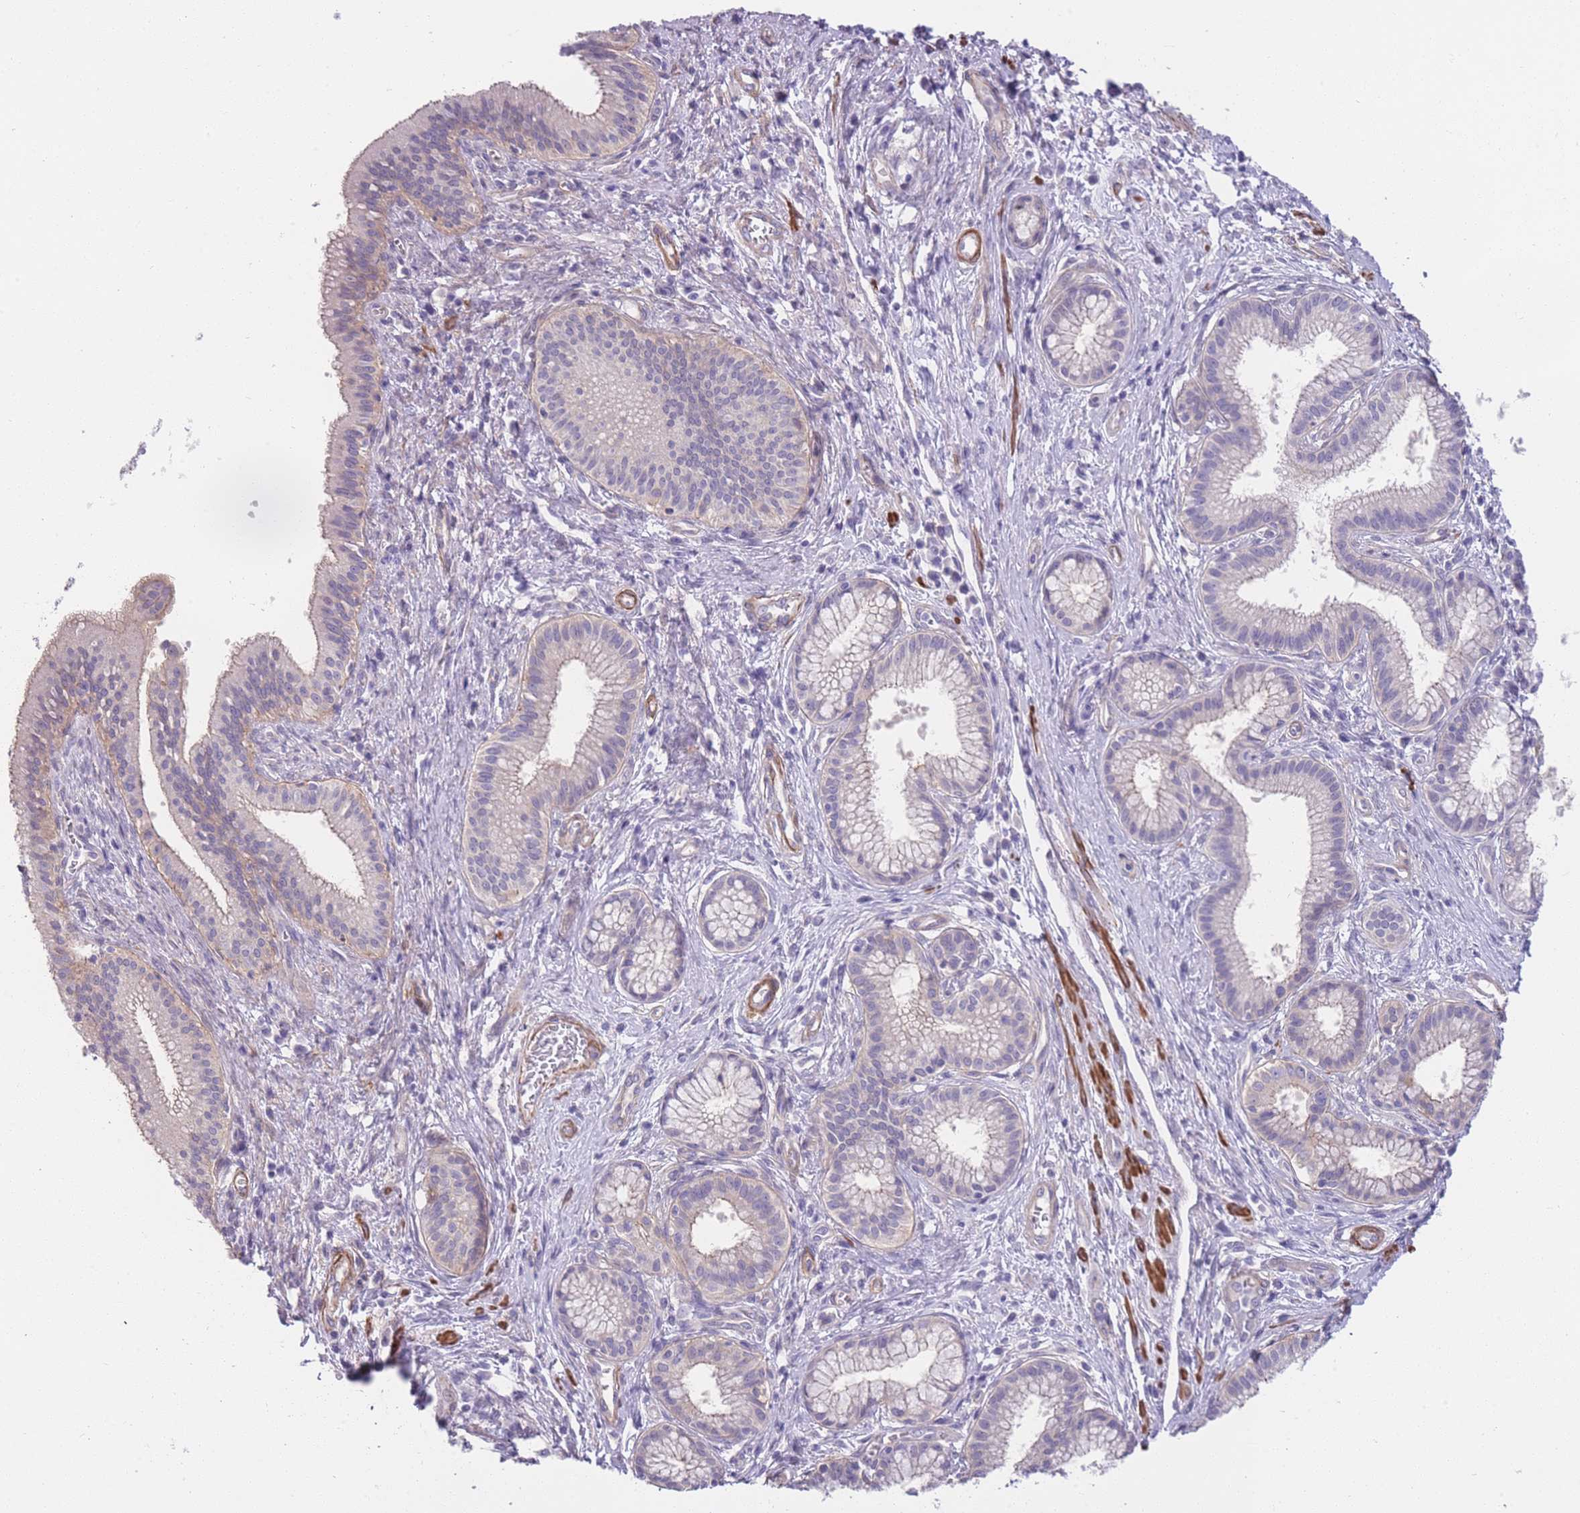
{"staining": {"intensity": "negative", "quantity": "none", "location": "none"}, "tissue": "pancreatic cancer", "cell_type": "Tumor cells", "image_type": "cancer", "snomed": [{"axis": "morphology", "description": "Adenocarcinoma, NOS"}, {"axis": "topography", "description": "Pancreas"}], "caption": "This is an immunohistochemistry (IHC) histopathology image of human adenocarcinoma (pancreatic). There is no expression in tumor cells.", "gene": "FAM124A", "patient": {"sex": "male", "age": 72}}